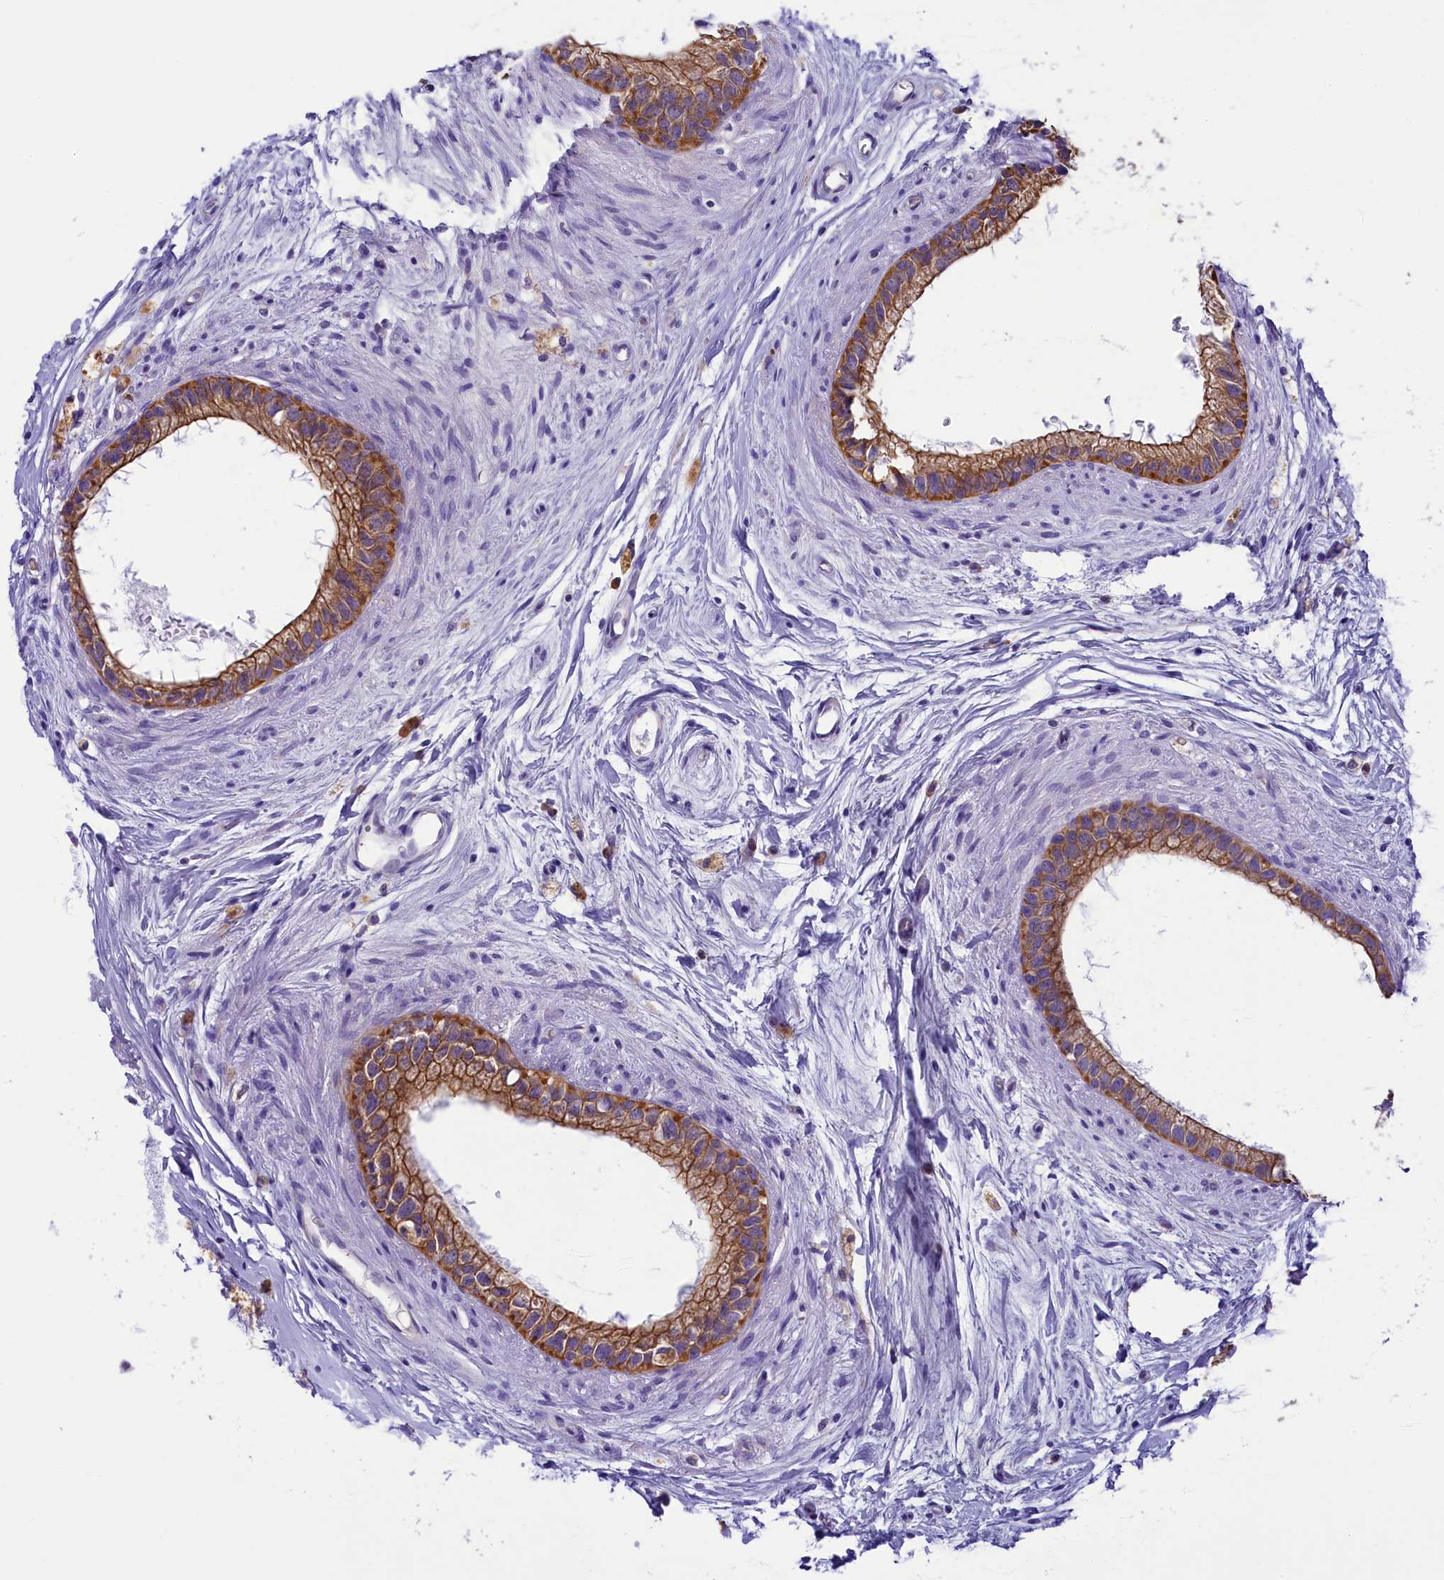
{"staining": {"intensity": "strong", "quantity": ">75%", "location": "cytoplasmic/membranous"}, "tissue": "epididymis", "cell_type": "Glandular cells", "image_type": "normal", "snomed": [{"axis": "morphology", "description": "Normal tissue, NOS"}, {"axis": "topography", "description": "Epididymis"}], "caption": "IHC staining of normal epididymis, which shows high levels of strong cytoplasmic/membranous positivity in about >75% of glandular cells indicating strong cytoplasmic/membranous protein positivity. The staining was performed using DAB (3,3'-diaminobenzidine) (brown) for protein detection and nuclei were counterstained in hematoxylin (blue).", "gene": "LARP4", "patient": {"sex": "male", "age": 80}}